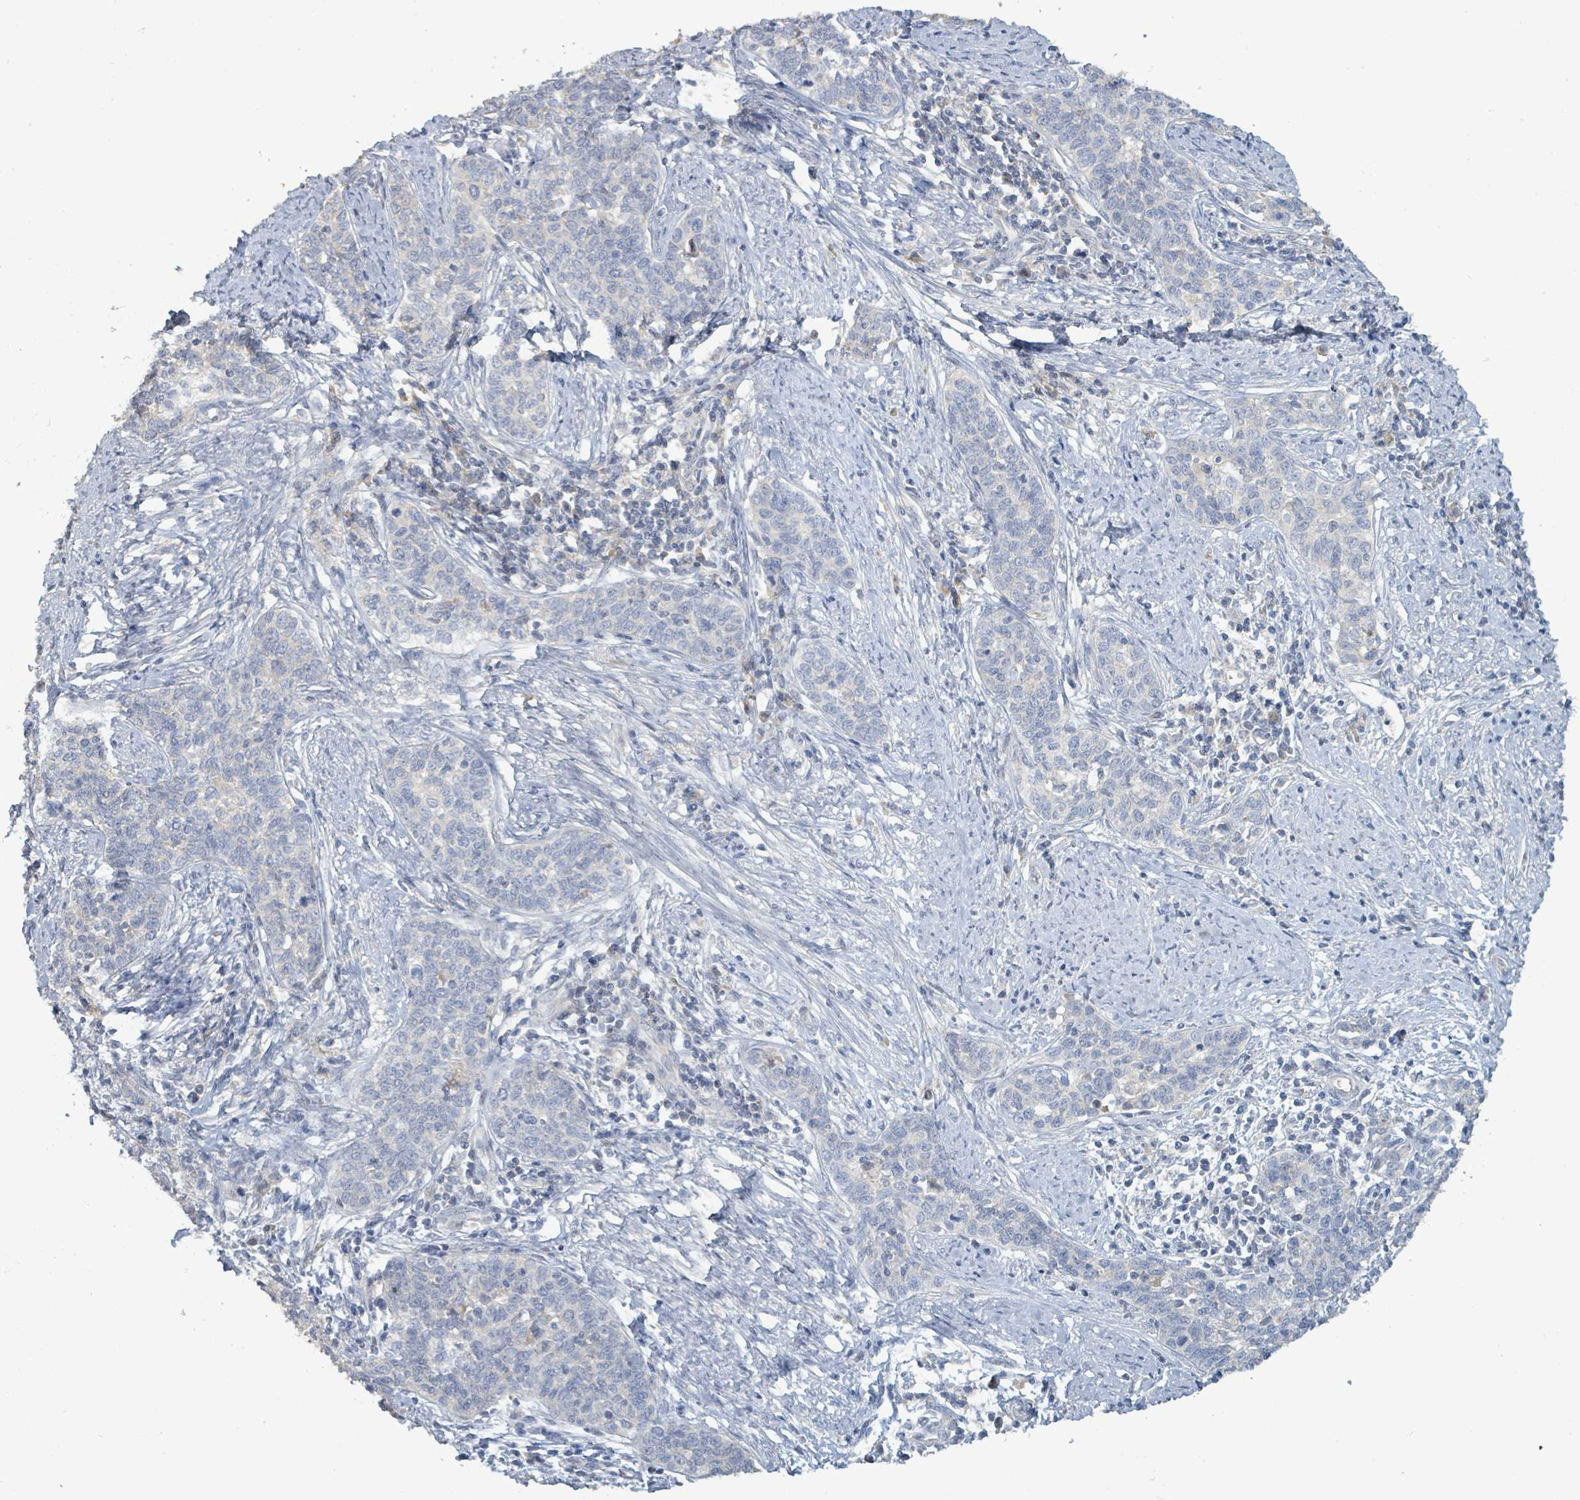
{"staining": {"intensity": "weak", "quantity": "<25%", "location": "cytoplasmic/membranous"}, "tissue": "cervical cancer", "cell_type": "Tumor cells", "image_type": "cancer", "snomed": [{"axis": "morphology", "description": "Squamous cell carcinoma, NOS"}, {"axis": "topography", "description": "Cervix"}], "caption": "DAB immunohistochemical staining of human cervical cancer (squamous cell carcinoma) exhibits no significant expression in tumor cells.", "gene": "RPL32", "patient": {"sex": "female", "age": 39}}